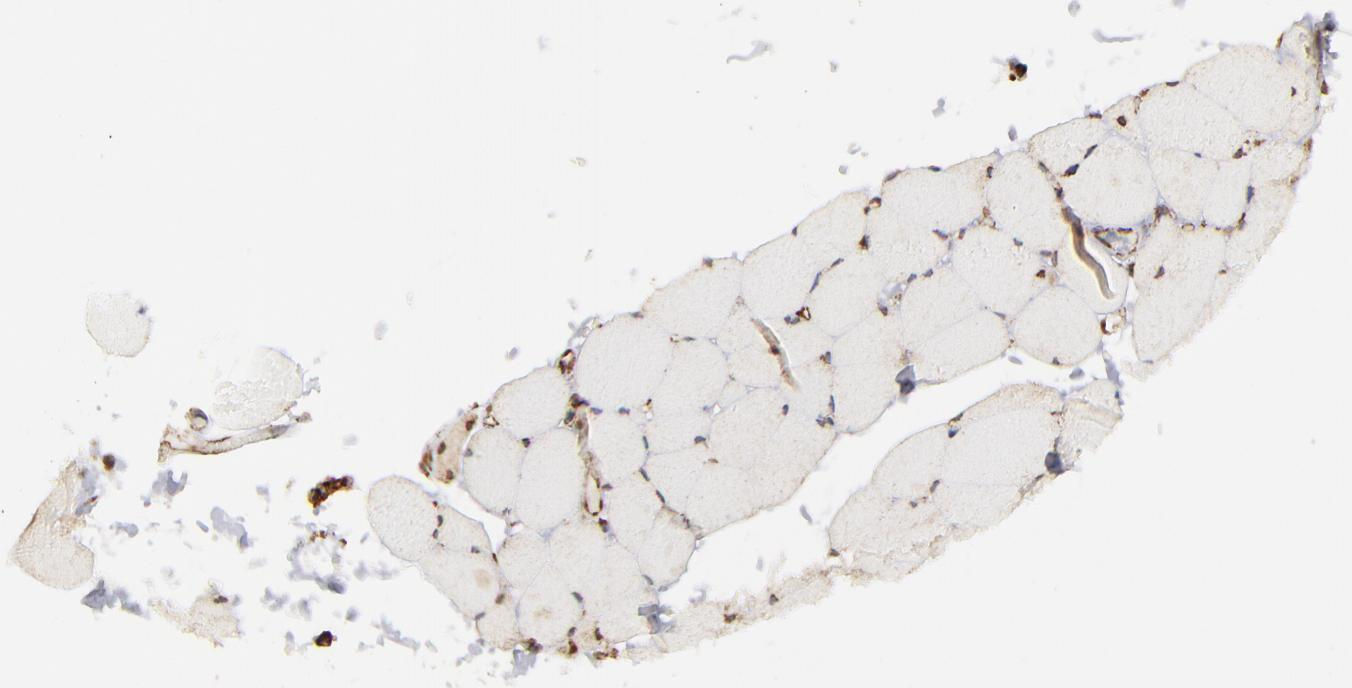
{"staining": {"intensity": "moderate", "quantity": "25%-75%", "location": "cytoplasmic/membranous,nuclear"}, "tissue": "skeletal muscle", "cell_type": "Myocytes", "image_type": "normal", "snomed": [{"axis": "morphology", "description": "Normal tissue, NOS"}, {"axis": "topography", "description": "Skeletal muscle"}, {"axis": "topography", "description": "Parathyroid gland"}], "caption": "The photomicrograph reveals staining of normal skeletal muscle, revealing moderate cytoplasmic/membranous,nuclear protein positivity (brown color) within myocytes.", "gene": "KTN1", "patient": {"sex": "female", "age": 37}}